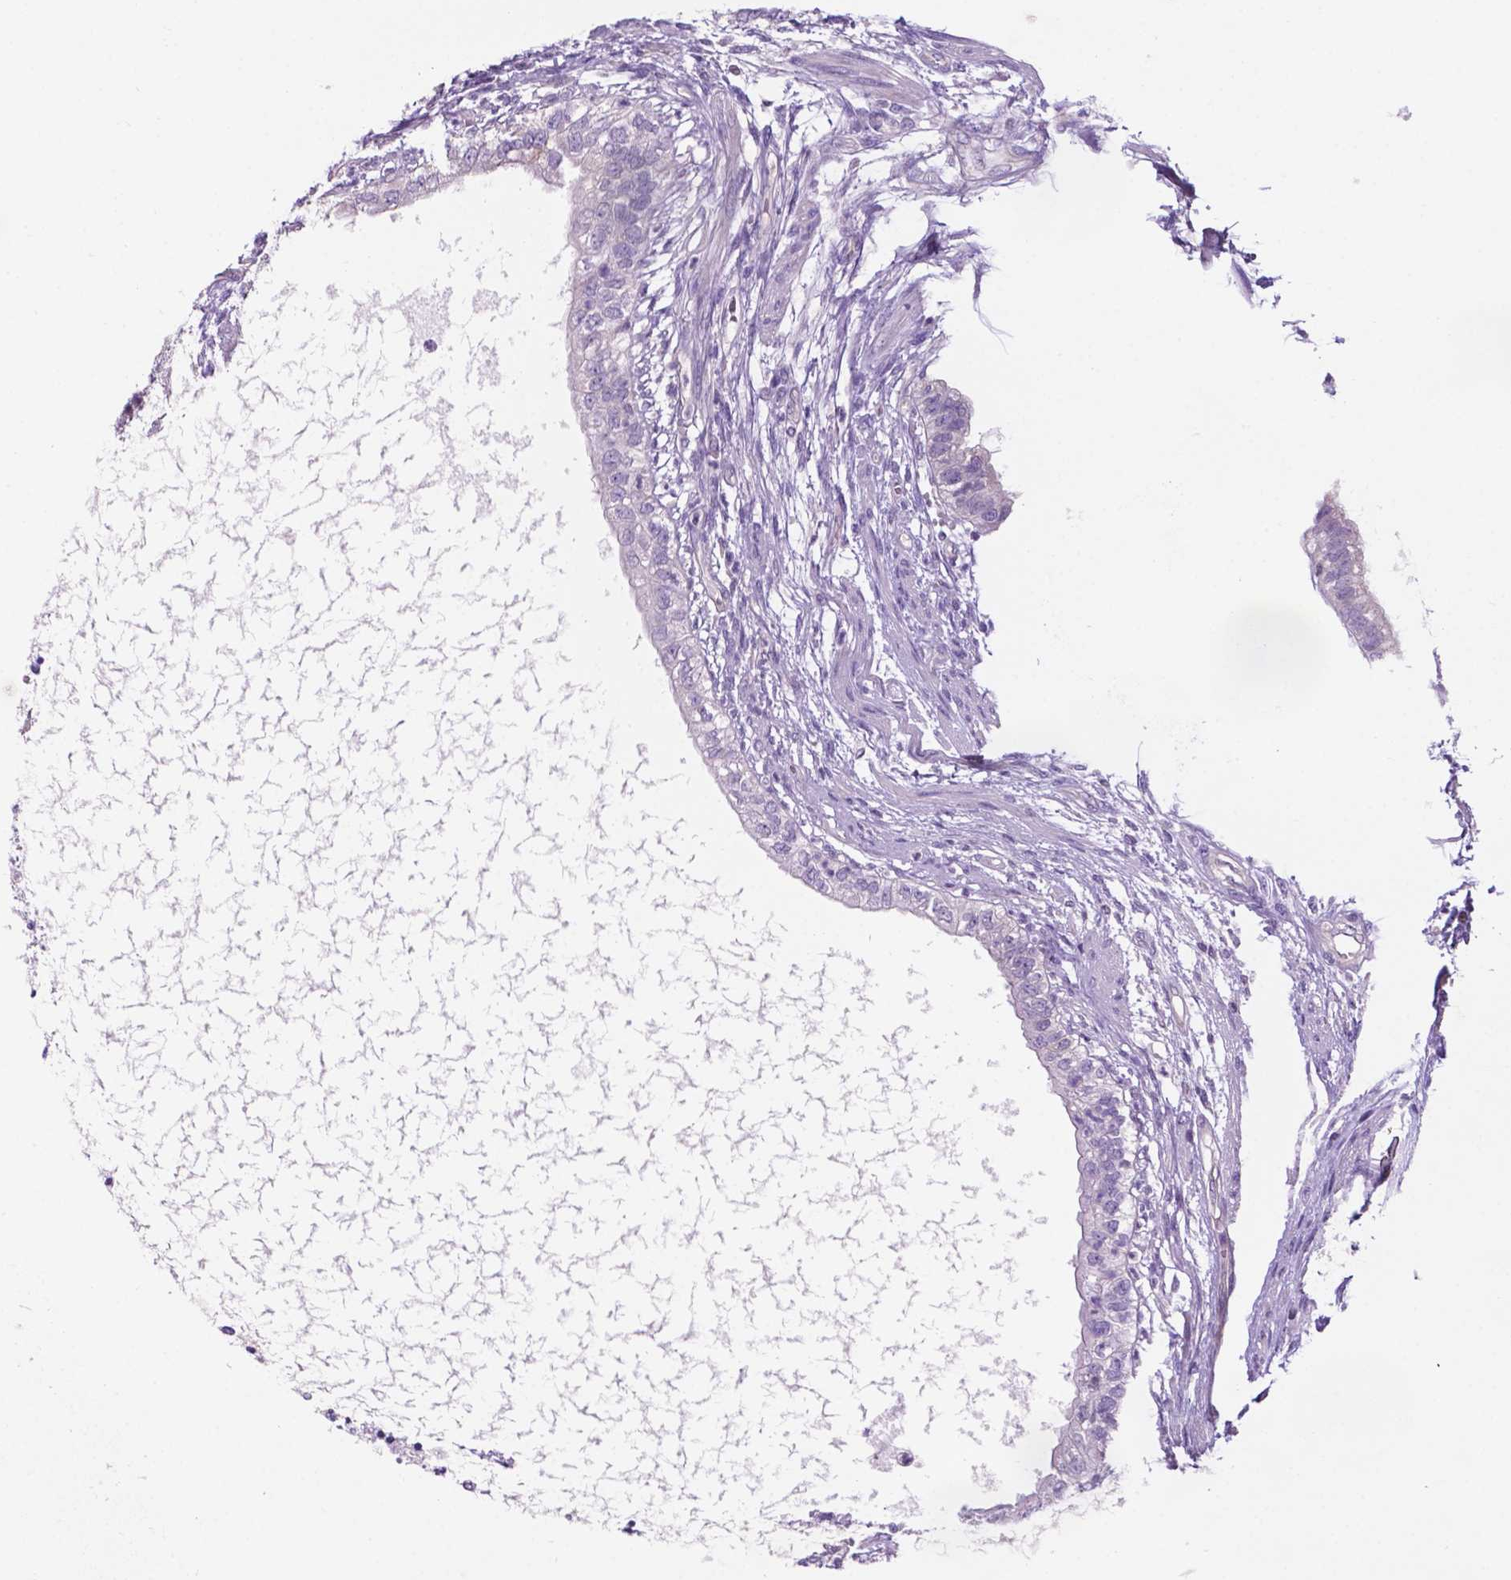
{"staining": {"intensity": "negative", "quantity": "none", "location": "none"}, "tissue": "testis cancer", "cell_type": "Tumor cells", "image_type": "cancer", "snomed": [{"axis": "morphology", "description": "Carcinoma, Embryonal, NOS"}, {"axis": "topography", "description": "Testis"}], "caption": "Testis cancer stained for a protein using IHC displays no positivity tumor cells.", "gene": "FAM50B", "patient": {"sex": "male", "age": 26}}